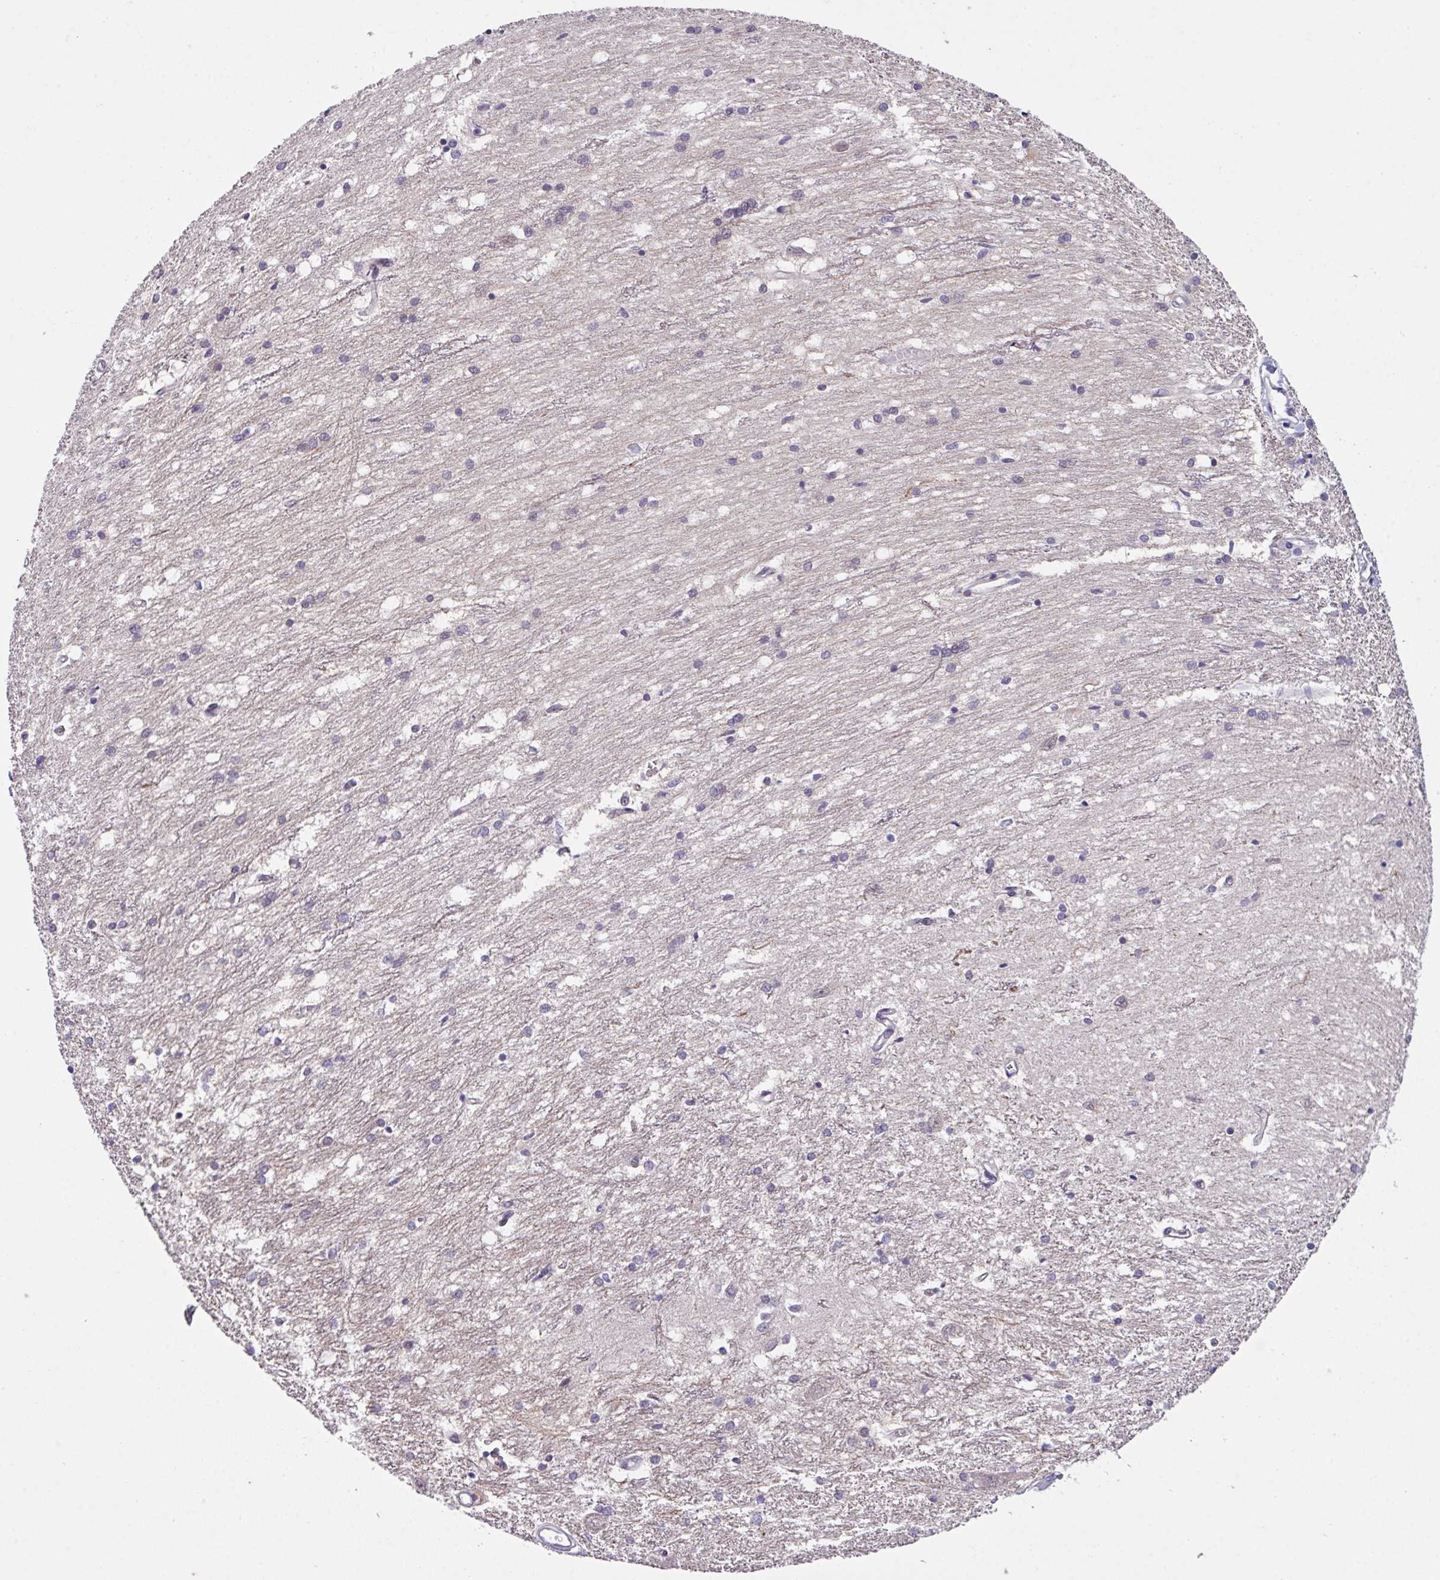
{"staining": {"intensity": "negative", "quantity": "none", "location": "none"}, "tissue": "caudate", "cell_type": "Glial cells", "image_type": "normal", "snomed": [{"axis": "morphology", "description": "Normal tissue, NOS"}, {"axis": "topography", "description": "Lateral ventricle wall"}], "caption": "DAB (3,3'-diaminobenzidine) immunohistochemical staining of benign caudate shows no significant staining in glial cells.", "gene": "ZFP3", "patient": {"sex": "male", "age": 37}}